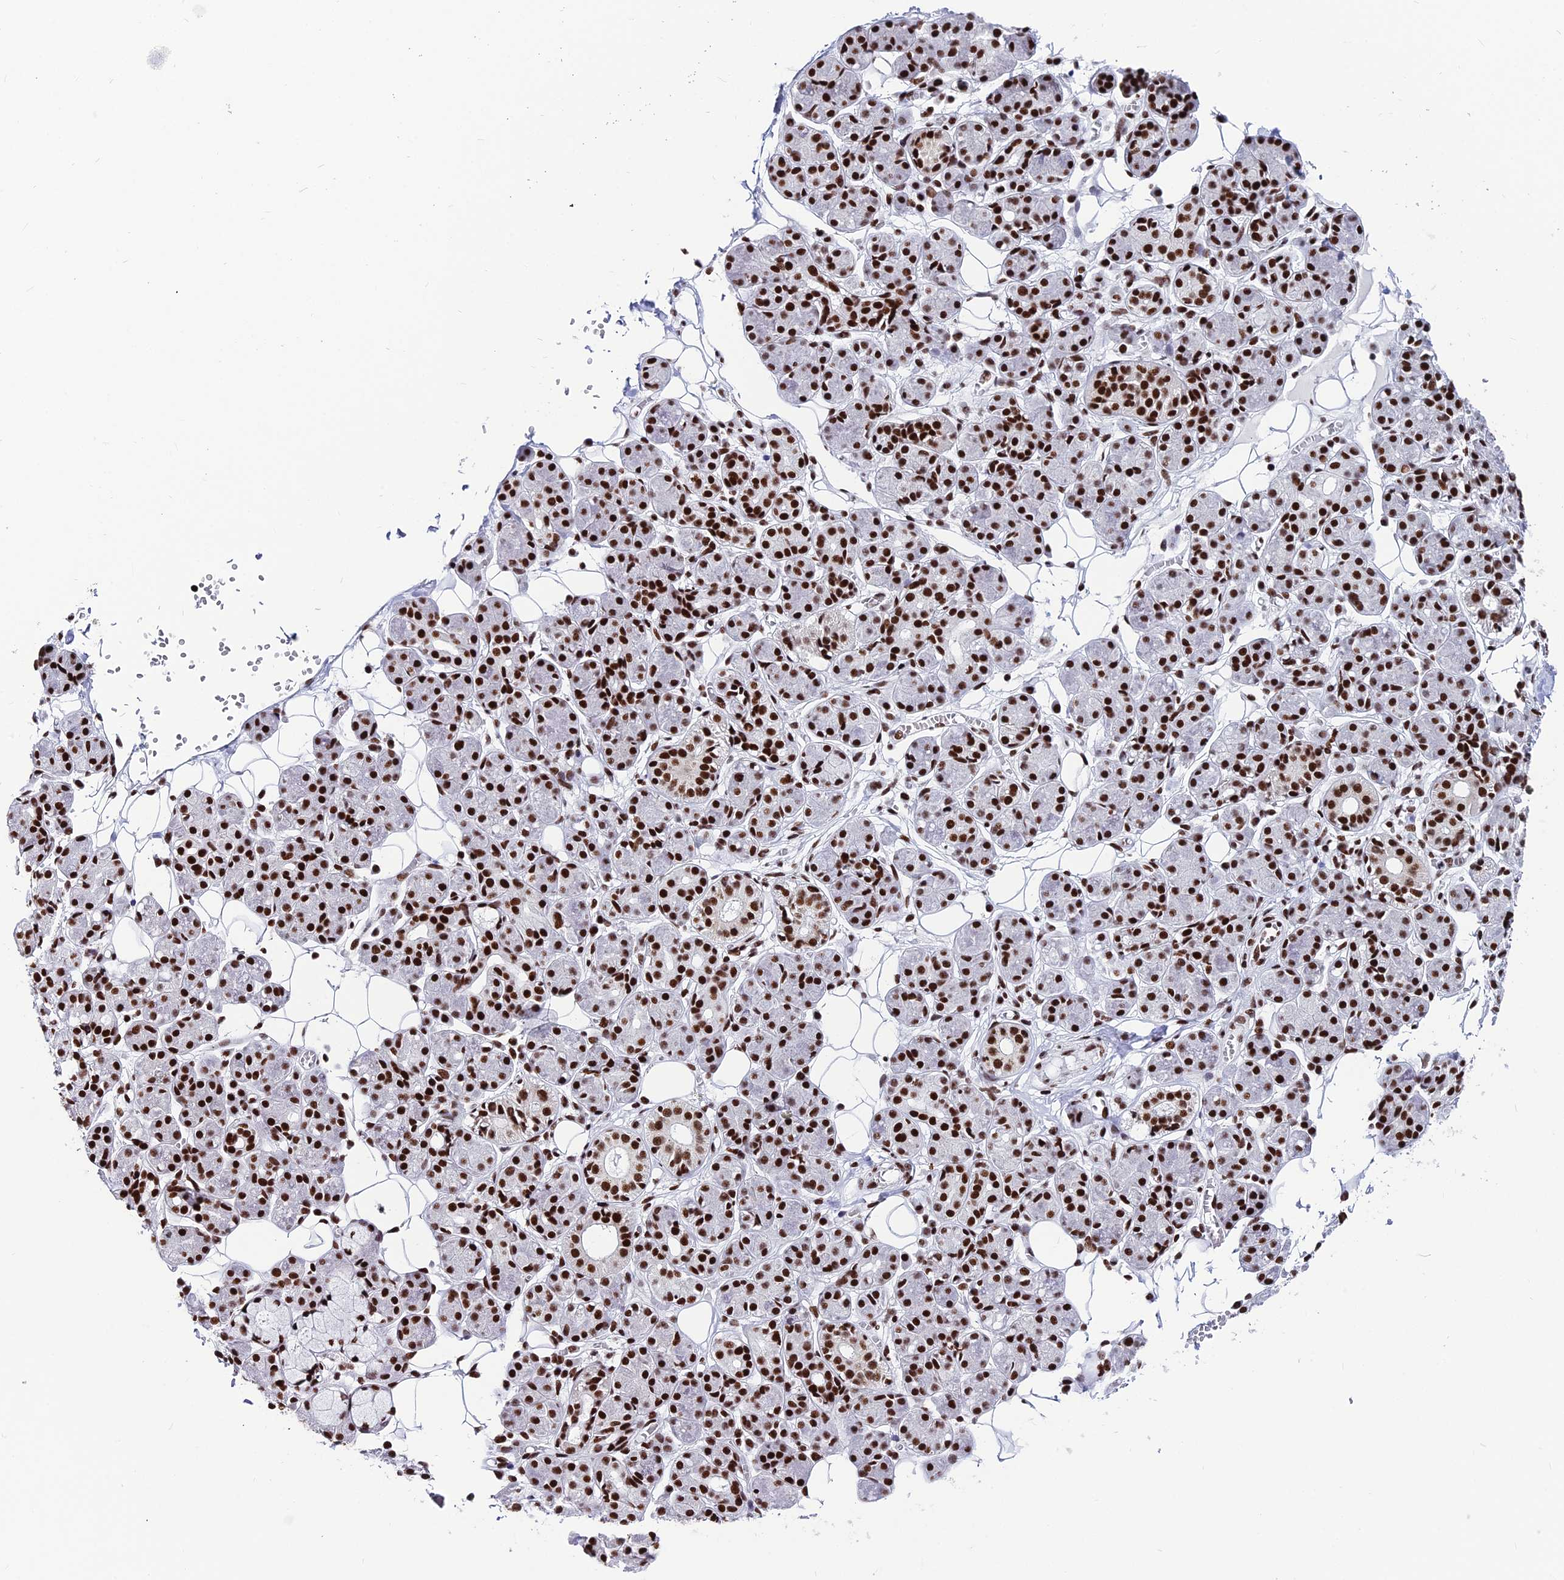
{"staining": {"intensity": "strong", "quantity": ">75%", "location": "nuclear"}, "tissue": "salivary gland", "cell_type": "Glandular cells", "image_type": "normal", "snomed": [{"axis": "morphology", "description": "Normal tissue, NOS"}, {"axis": "topography", "description": "Salivary gland"}], "caption": "Immunohistochemistry staining of unremarkable salivary gland, which displays high levels of strong nuclear staining in about >75% of glandular cells indicating strong nuclear protein positivity. The staining was performed using DAB (brown) for protein detection and nuclei were counterstained in hematoxylin (blue).", "gene": "HNRNPH1", "patient": {"sex": "male", "age": 63}}